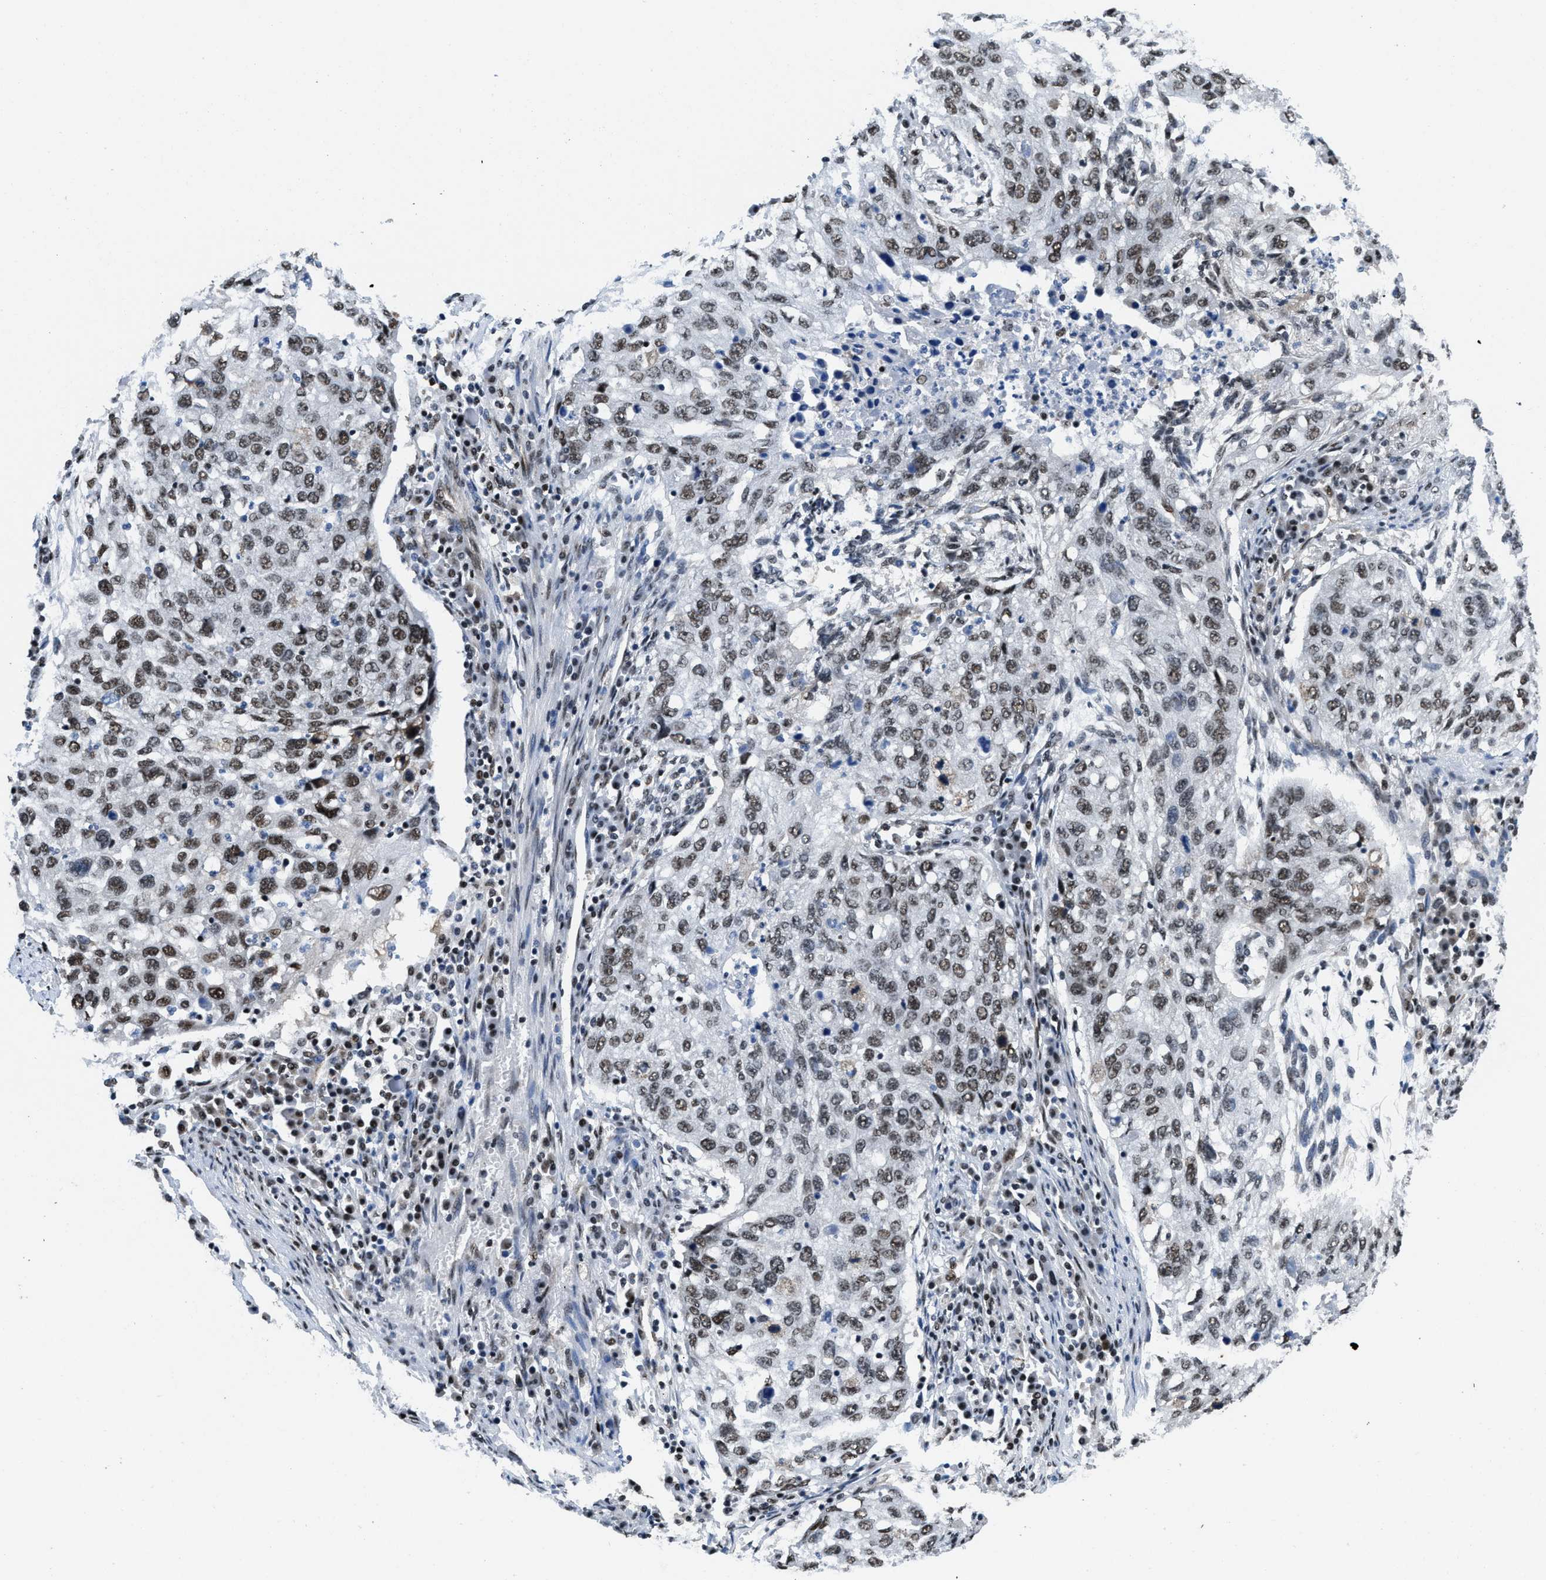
{"staining": {"intensity": "moderate", "quantity": ">75%", "location": "nuclear"}, "tissue": "lung cancer", "cell_type": "Tumor cells", "image_type": "cancer", "snomed": [{"axis": "morphology", "description": "Squamous cell carcinoma, NOS"}, {"axis": "topography", "description": "Lung"}], "caption": "This is a photomicrograph of immunohistochemistry staining of lung cancer, which shows moderate staining in the nuclear of tumor cells.", "gene": "SAFB", "patient": {"sex": "female", "age": 63}}